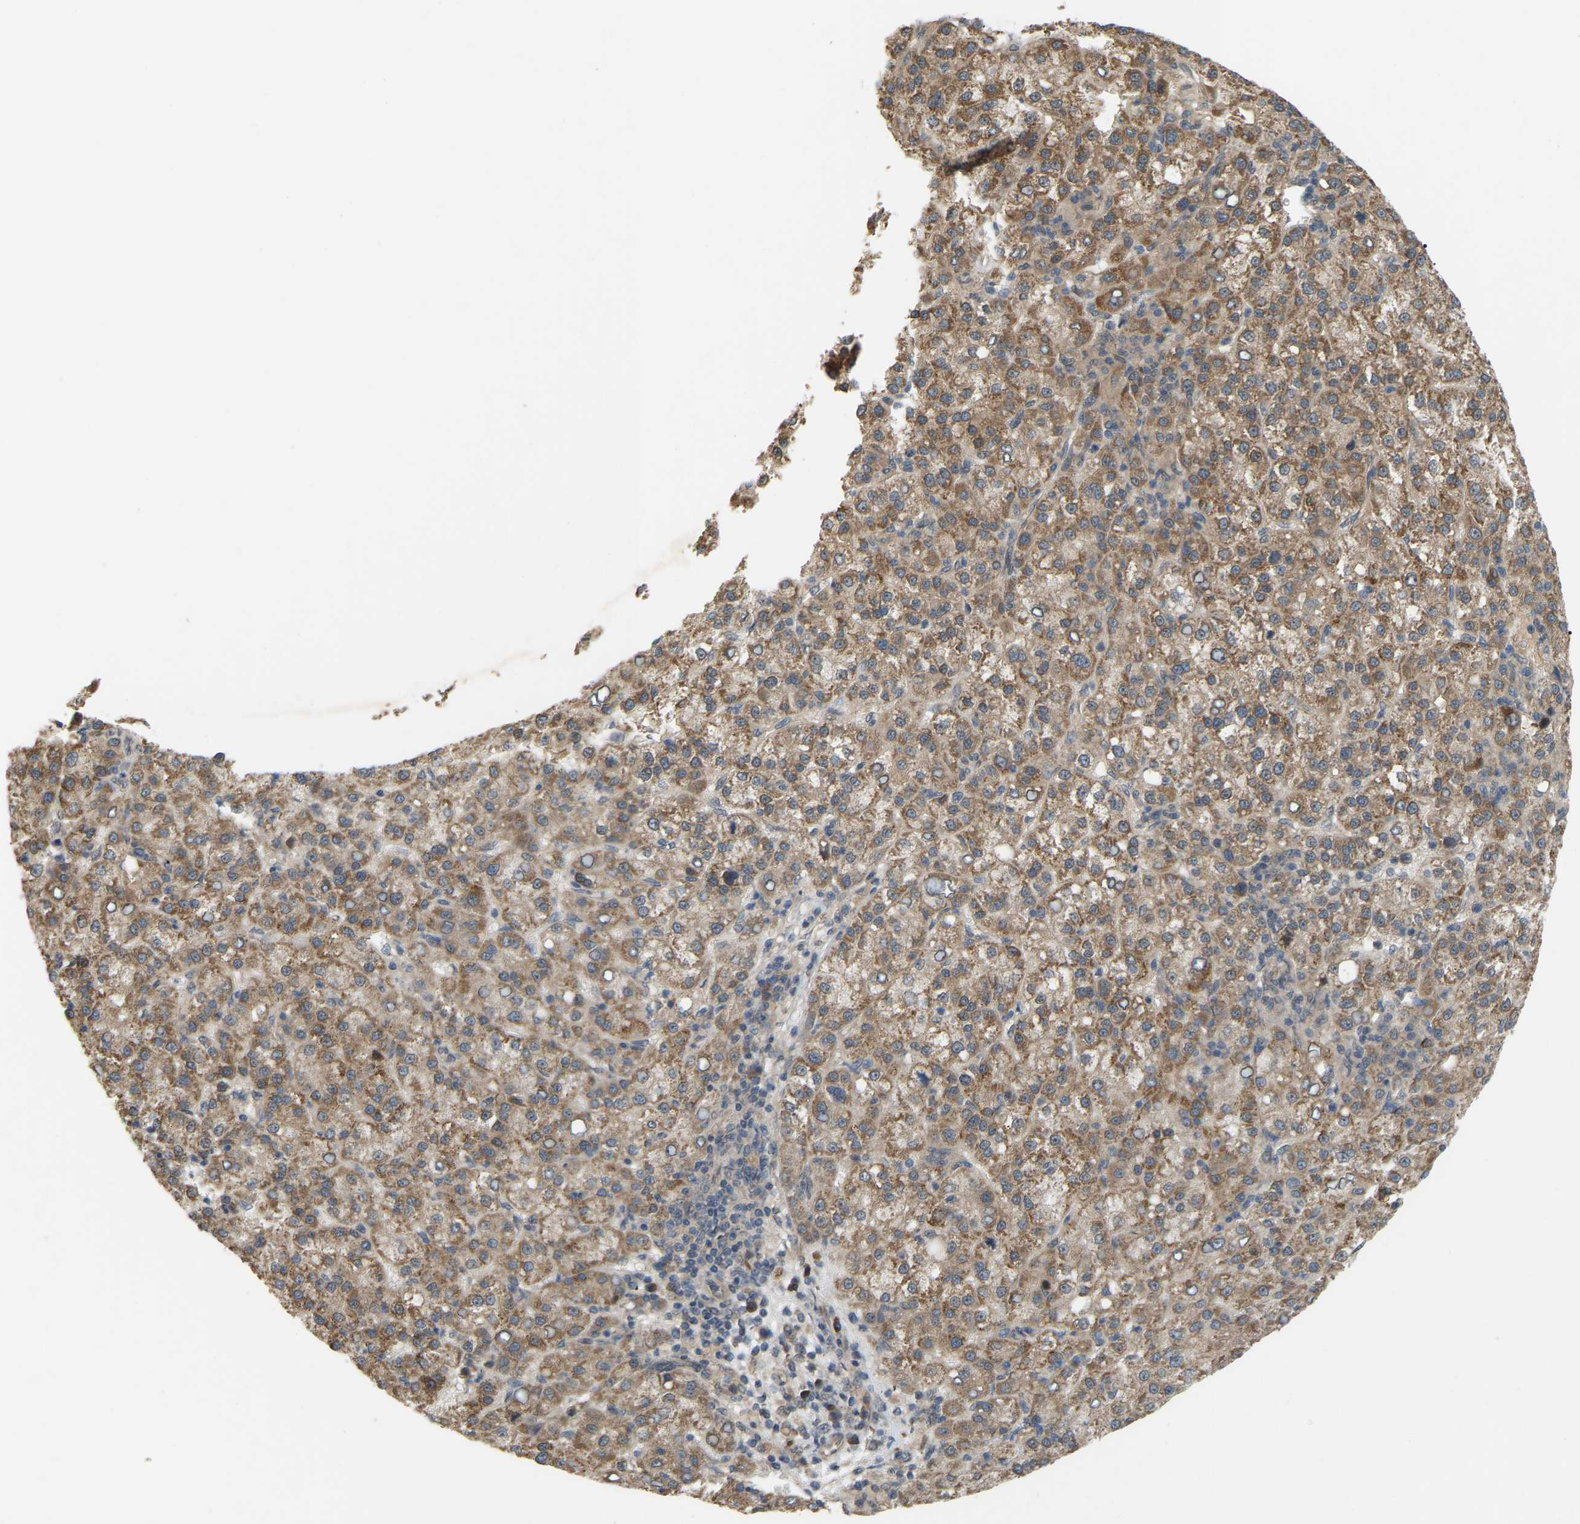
{"staining": {"intensity": "moderate", "quantity": ">75%", "location": "cytoplasmic/membranous"}, "tissue": "liver cancer", "cell_type": "Tumor cells", "image_type": "cancer", "snomed": [{"axis": "morphology", "description": "Carcinoma, Hepatocellular, NOS"}, {"axis": "topography", "description": "Liver"}], "caption": "Immunohistochemical staining of liver cancer (hepatocellular carcinoma) reveals medium levels of moderate cytoplasmic/membranous protein expression in about >75% of tumor cells. (DAB (3,3'-diaminobenzidine) IHC with brightfield microscopy, high magnification).", "gene": "CROT", "patient": {"sex": "female", "age": 58}}